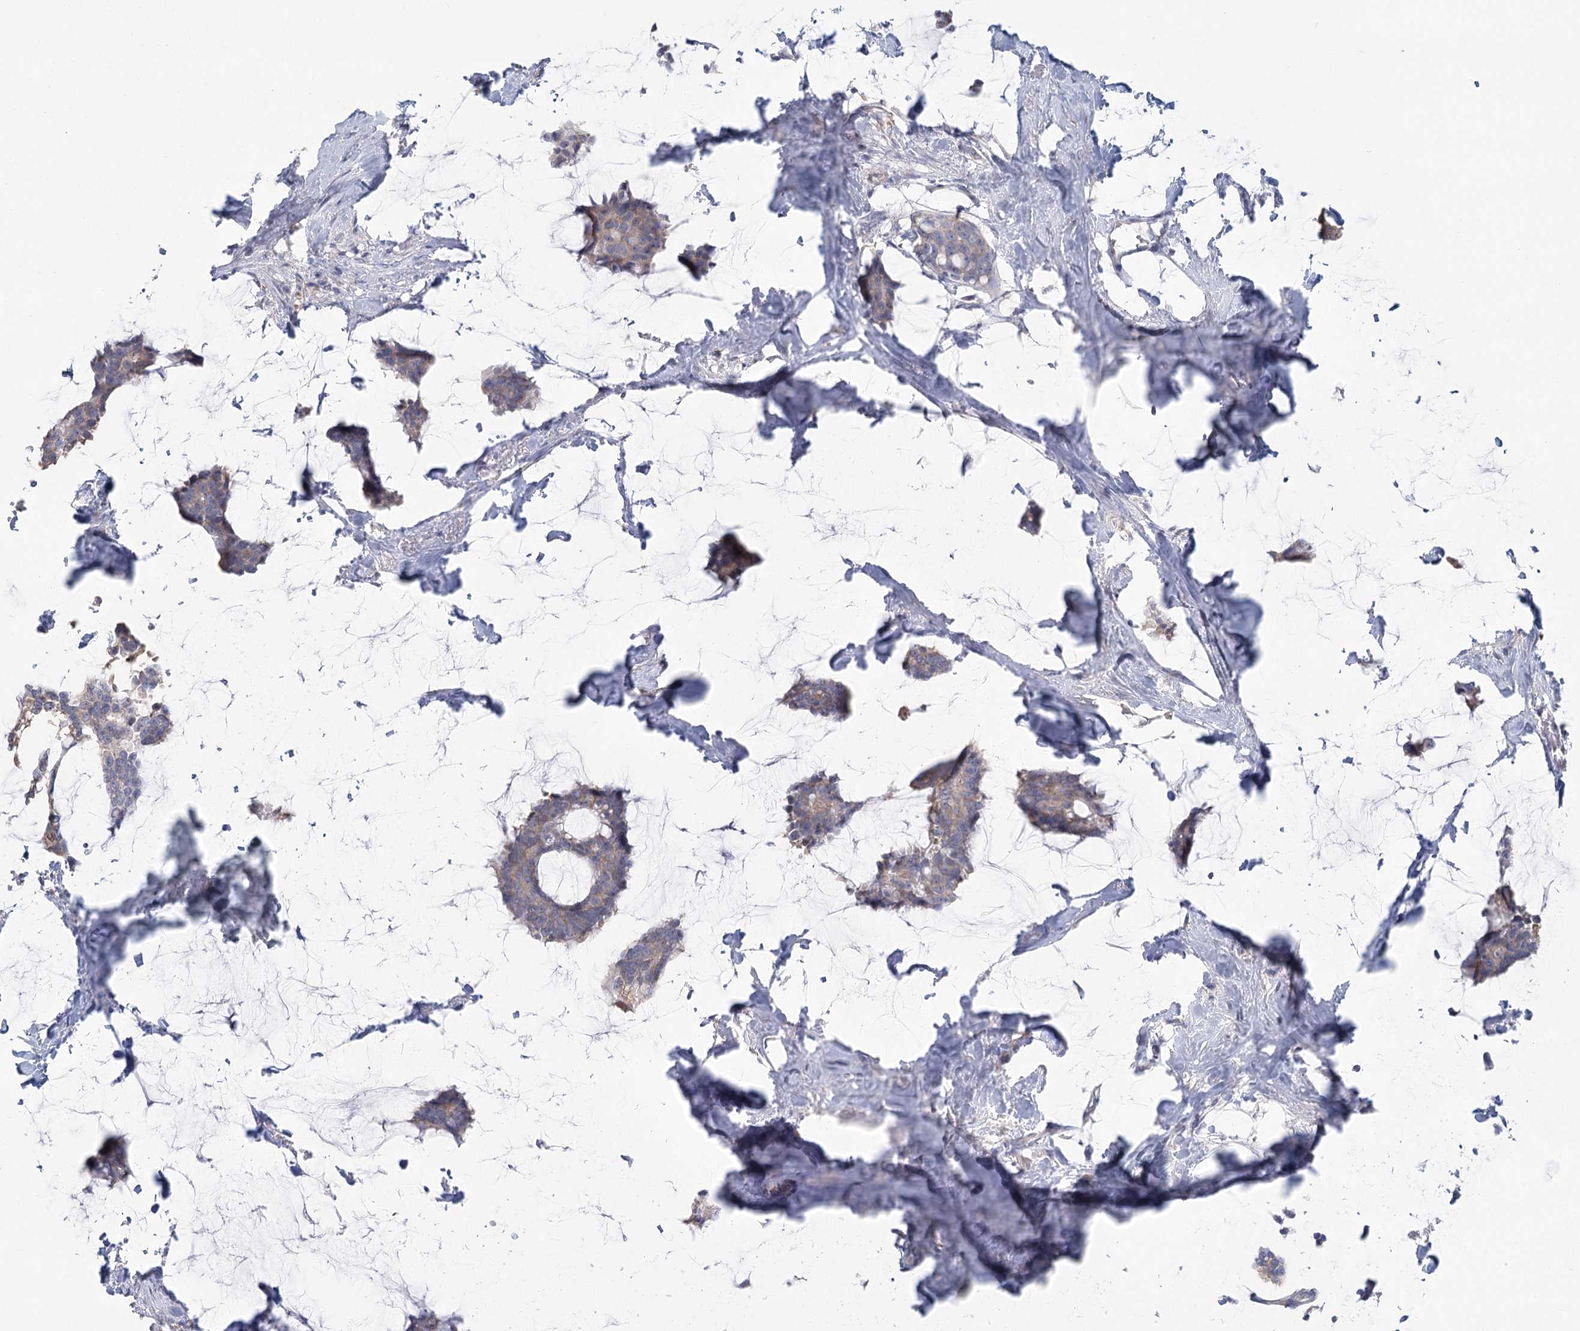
{"staining": {"intensity": "weak", "quantity": "<25%", "location": "cytoplasmic/membranous"}, "tissue": "breast cancer", "cell_type": "Tumor cells", "image_type": "cancer", "snomed": [{"axis": "morphology", "description": "Duct carcinoma"}, {"axis": "topography", "description": "Breast"}], "caption": "IHC histopathology image of human invasive ductal carcinoma (breast) stained for a protein (brown), which demonstrates no staining in tumor cells. (Stains: DAB (3,3'-diaminobenzidine) IHC with hematoxylin counter stain, Microscopy: brightfield microscopy at high magnification).", "gene": "CNTLN", "patient": {"sex": "female", "age": 93}}